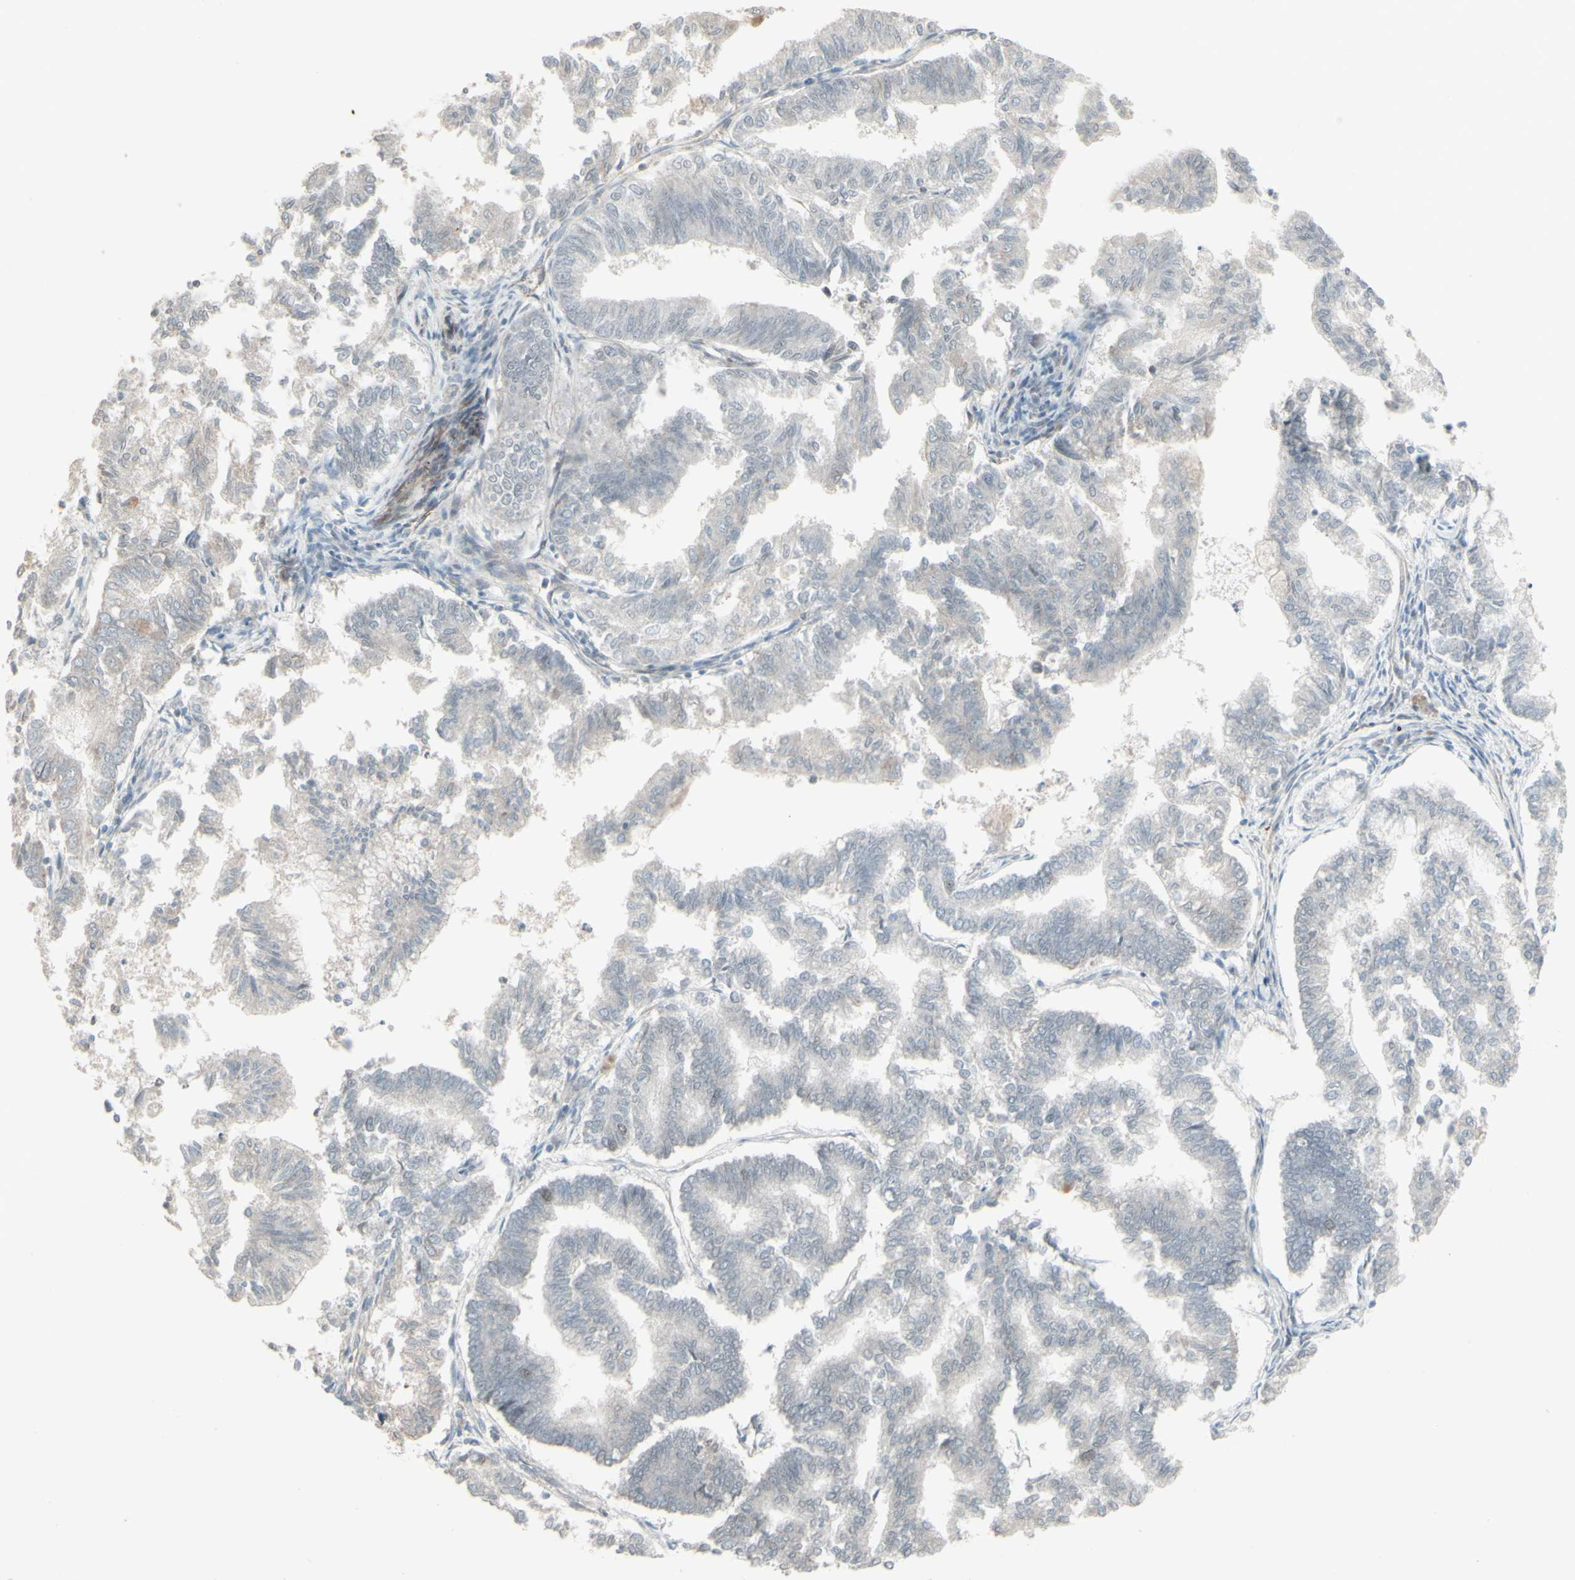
{"staining": {"intensity": "moderate", "quantity": "<25%", "location": "nuclear"}, "tissue": "endometrial cancer", "cell_type": "Tumor cells", "image_type": "cancer", "snomed": [{"axis": "morphology", "description": "Necrosis, NOS"}, {"axis": "morphology", "description": "Adenocarcinoma, NOS"}, {"axis": "topography", "description": "Endometrium"}], "caption": "This is a micrograph of IHC staining of adenocarcinoma (endometrial), which shows moderate positivity in the nuclear of tumor cells.", "gene": "GMNN", "patient": {"sex": "female", "age": 79}}